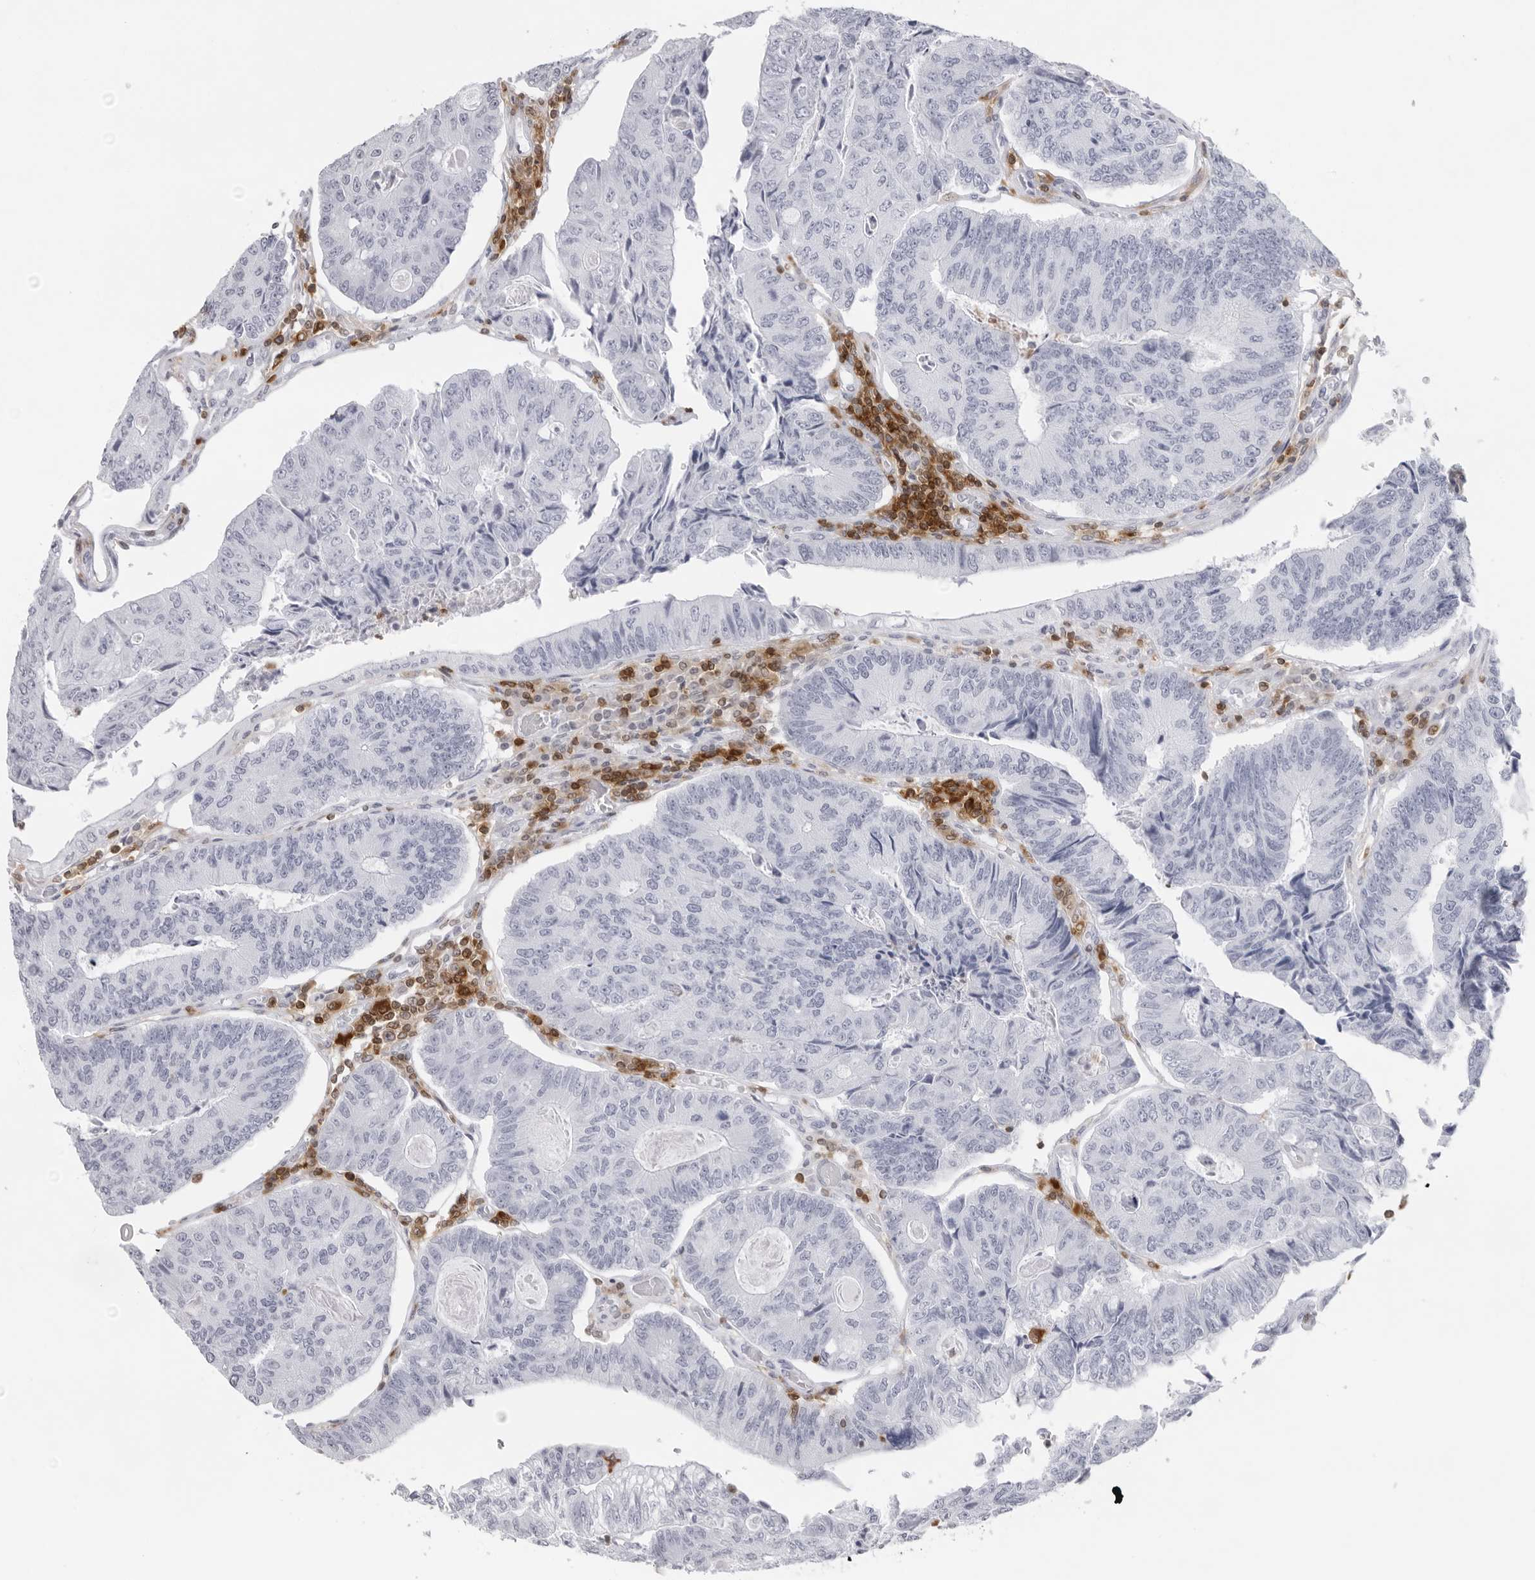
{"staining": {"intensity": "negative", "quantity": "none", "location": "none"}, "tissue": "colorectal cancer", "cell_type": "Tumor cells", "image_type": "cancer", "snomed": [{"axis": "morphology", "description": "Adenocarcinoma, NOS"}, {"axis": "topography", "description": "Colon"}], "caption": "Tumor cells are negative for protein expression in human colorectal adenocarcinoma.", "gene": "FMNL1", "patient": {"sex": "female", "age": 67}}